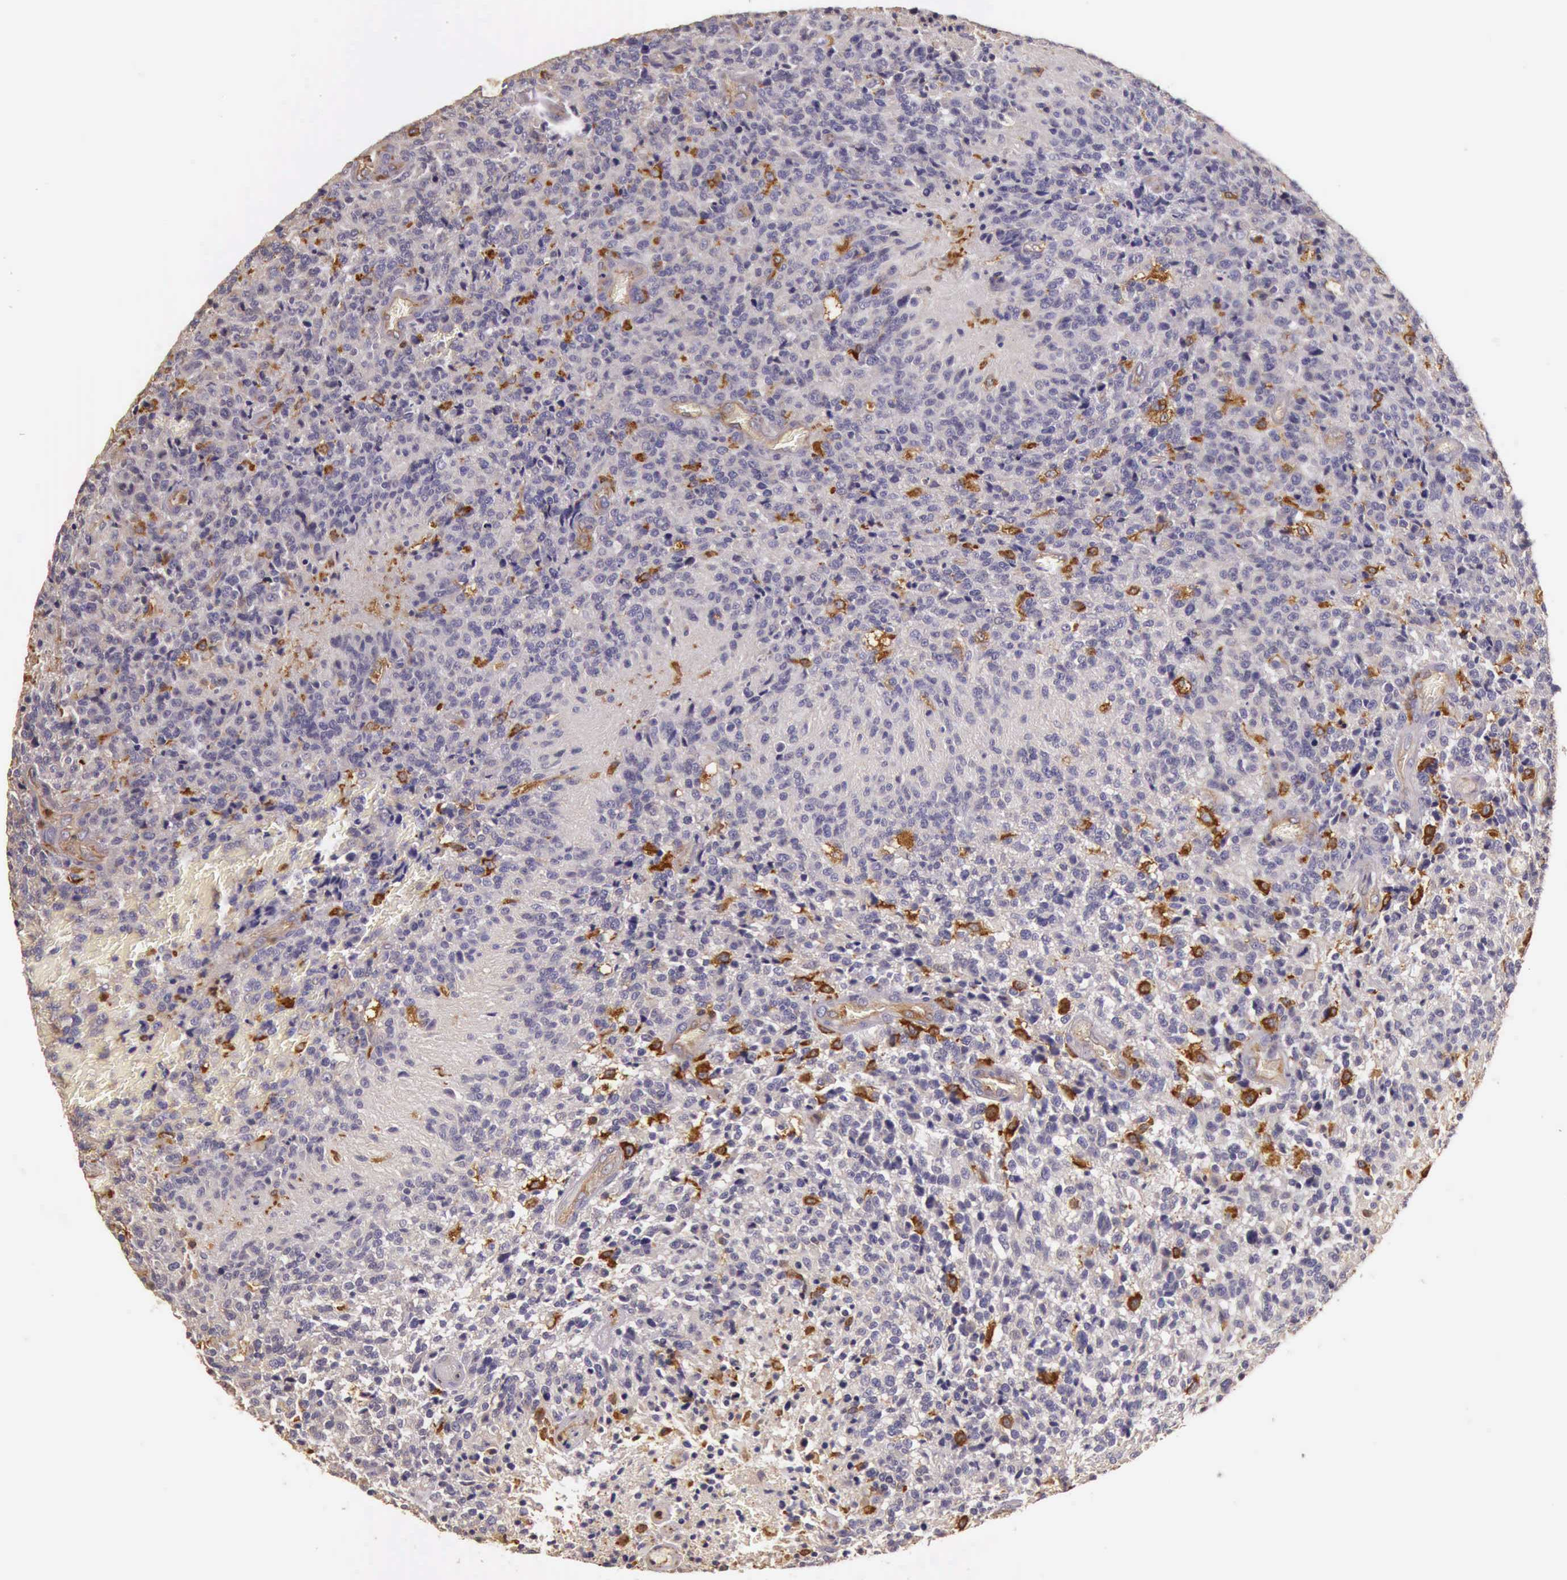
{"staining": {"intensity": "negative", "quantity": "none", "location": "none"}, "tissue": "glioma", "cell_type": "Tumor cells", "image_type": "cancer", "snomed": [{"axis": "morphology", "description": "Glioma, malignant, High grade"}, {"axis": "topography", "description": "Brain"}], "caption": "Tumor cells are negative for protein expression in human glioma.", "gene": "ARHGAP4", "patient": {"sex": "male", "age": 36}}